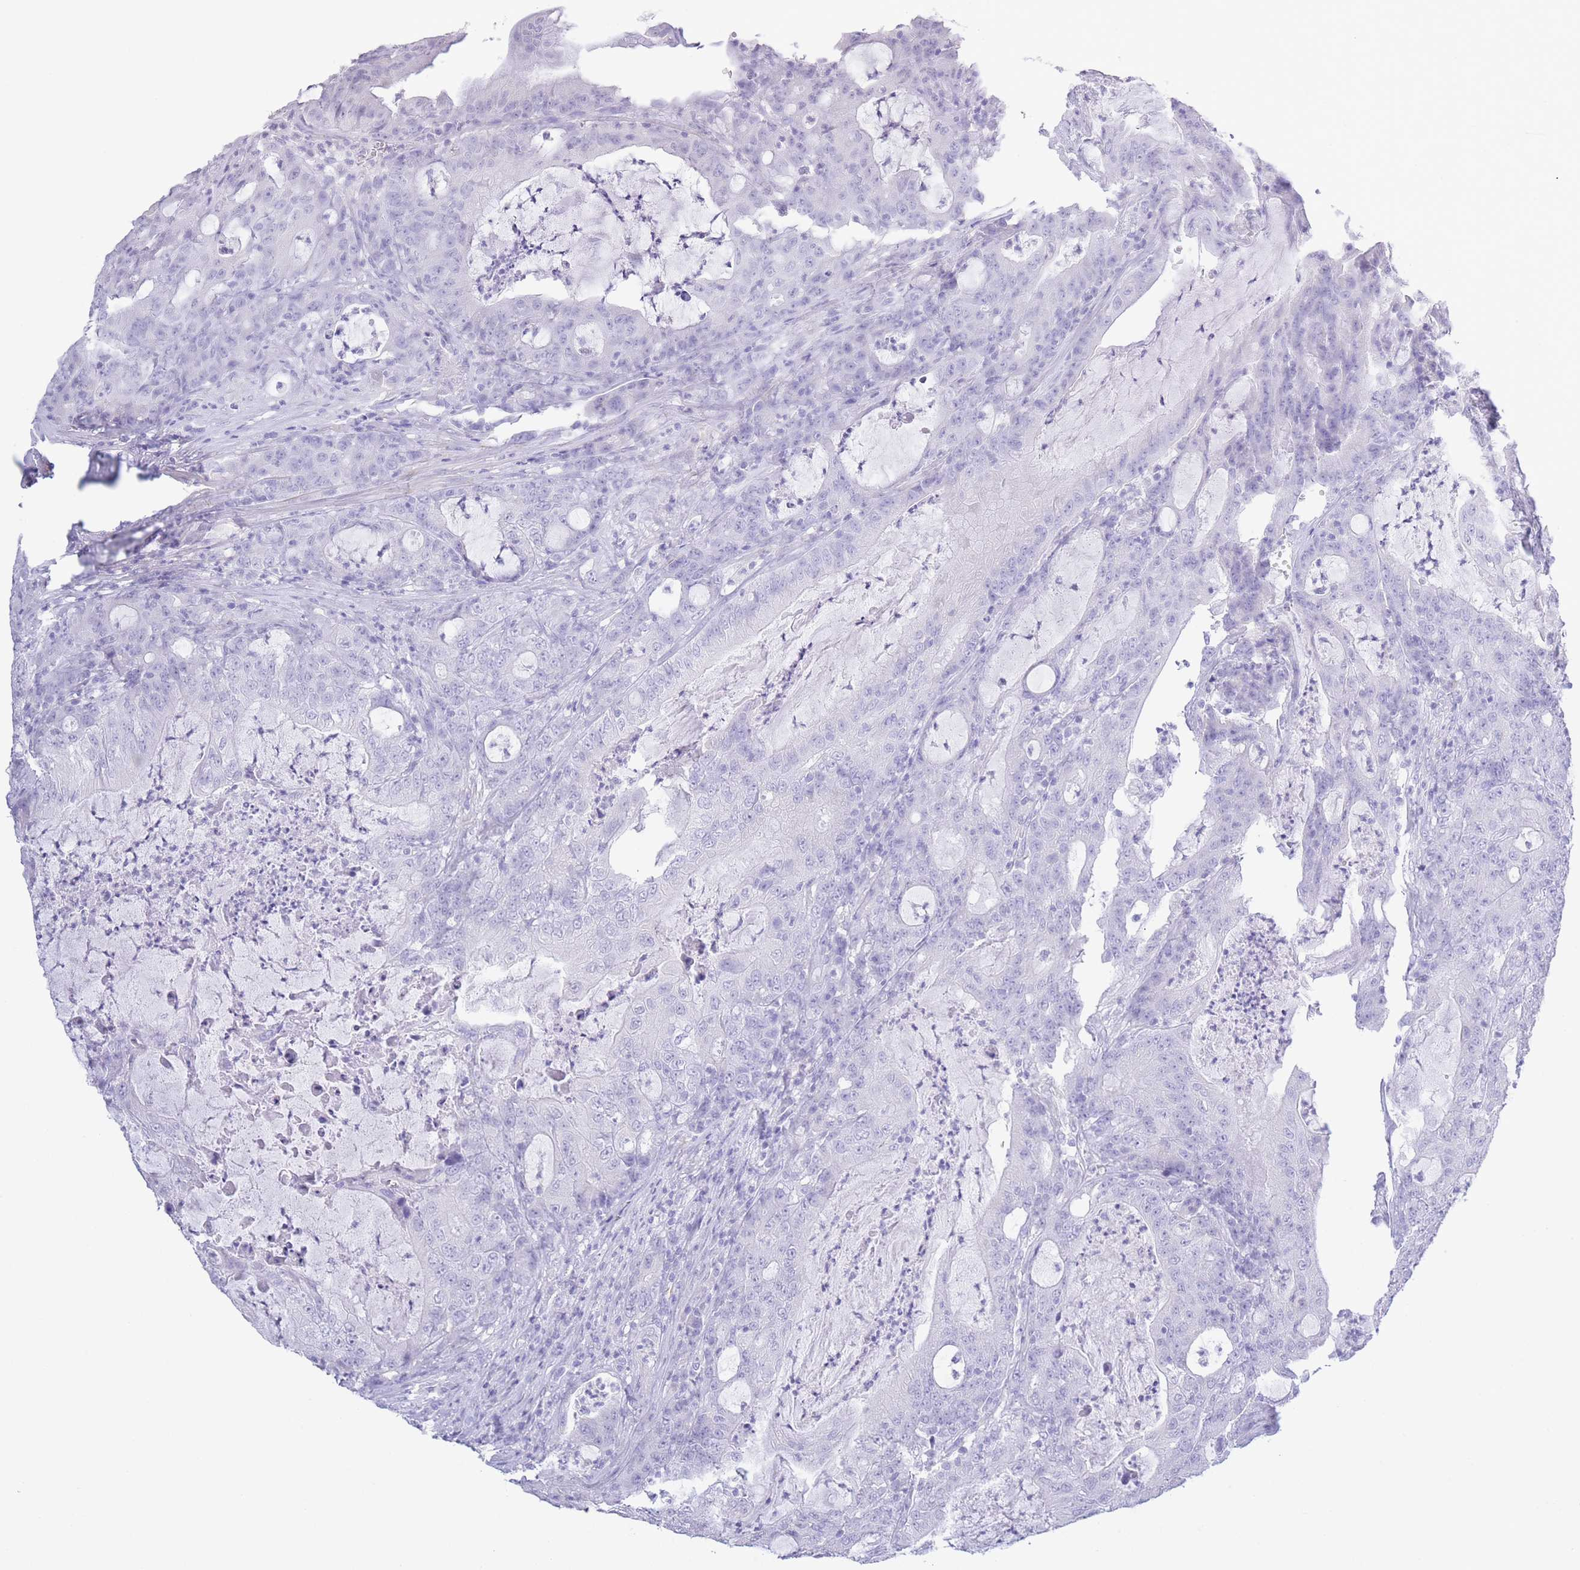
{"staining": {"intensity": "negative", "quantity": "none", "location": "none"}, "tissue": "colorectal cancer", "cell_type": "Tumor cells", "image_type": "cancer", "snomed": [{"axis": "morphology", "description": "Adenocarcinoma, NOS"}, {"axis": "topography", "description": "Colon"}], "caption": "IHC histopathology image of neoplastic tissue: colorectal cancer stained with DAB exhibits no significant protein positivity in tumor cells.", "gene": "PKLR", "patient": {"sex": "male", "age": 83}}